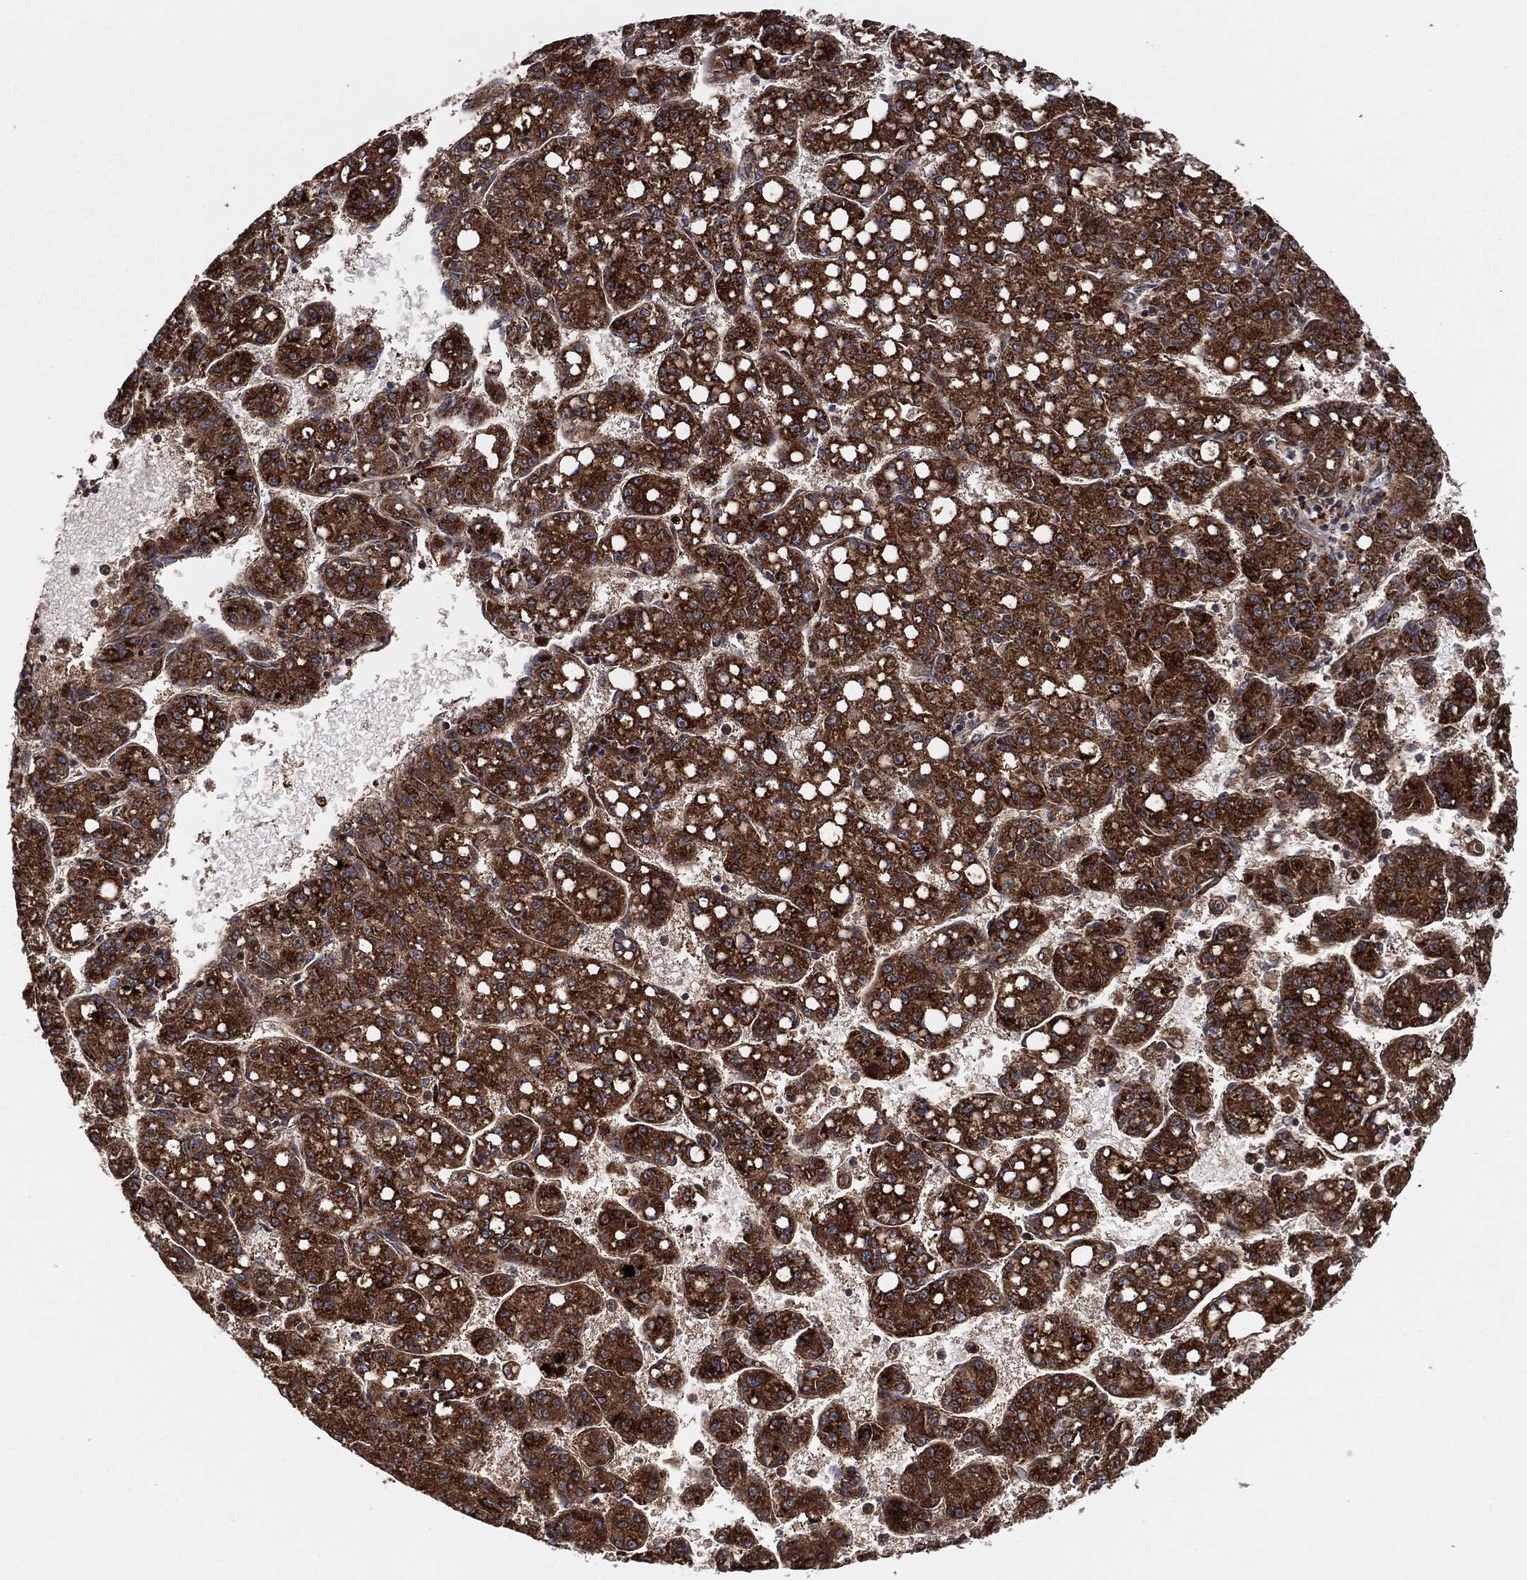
{"staining": {"intensity": "strong", "quantity": ">75%", "location": "cytoplasmic/membranous"}, "tissue": "liver cancer", "cell_type": "Tumor cells", "image_type": "cancer", "snomed": [{"axis": "morphology", "description": "Carcinoma, Hepatocellular, NOS"}, {"axis": "topography", "description": "Liver"}], "caption": "Human hepatocellular carcinoma (liver) stained with a protein marker demonstrates strong staining in tumor cells.", "gene": "BCAR1", "patient": {"sex": "female", "age": 65}}